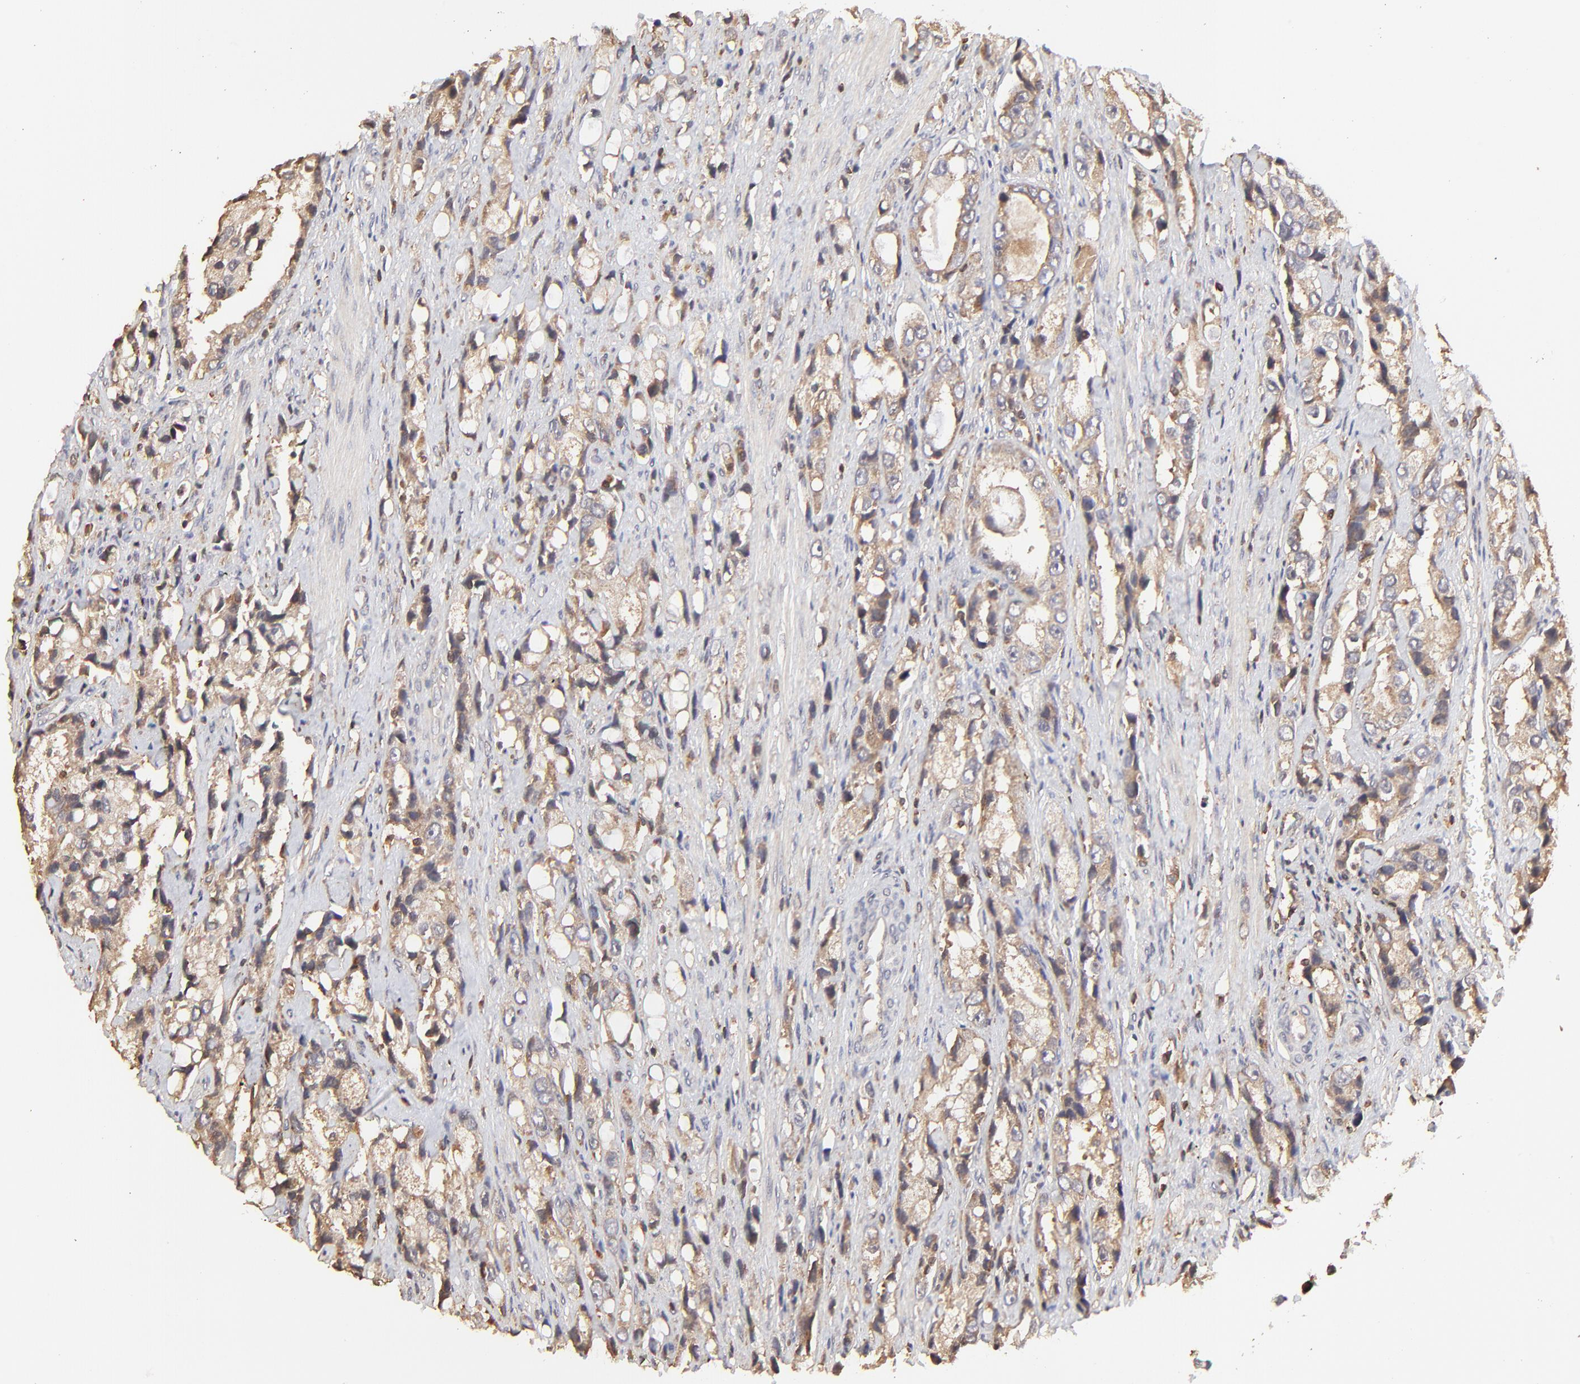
{"staining": {"intensity": "moderate", "quantity": ">75%", "location": "cytoplasmic/membranous"}, "tissue": "prostate cancer", "cell_type": "Tumor cells", "image_type": "cancer", "snomed": [{"axis": "morphology", "description": "Adenocarcinoma, High grade"}, {"axis": "topography", "description": "Prostate"}], "caption": "Protein analysis of prostate cancer tissue reveals moderate cytoplasmic/membranous expression in about >75% of tumor cells.", "gene": "STON2", "patient": {"sex": "male", "age": 63}}